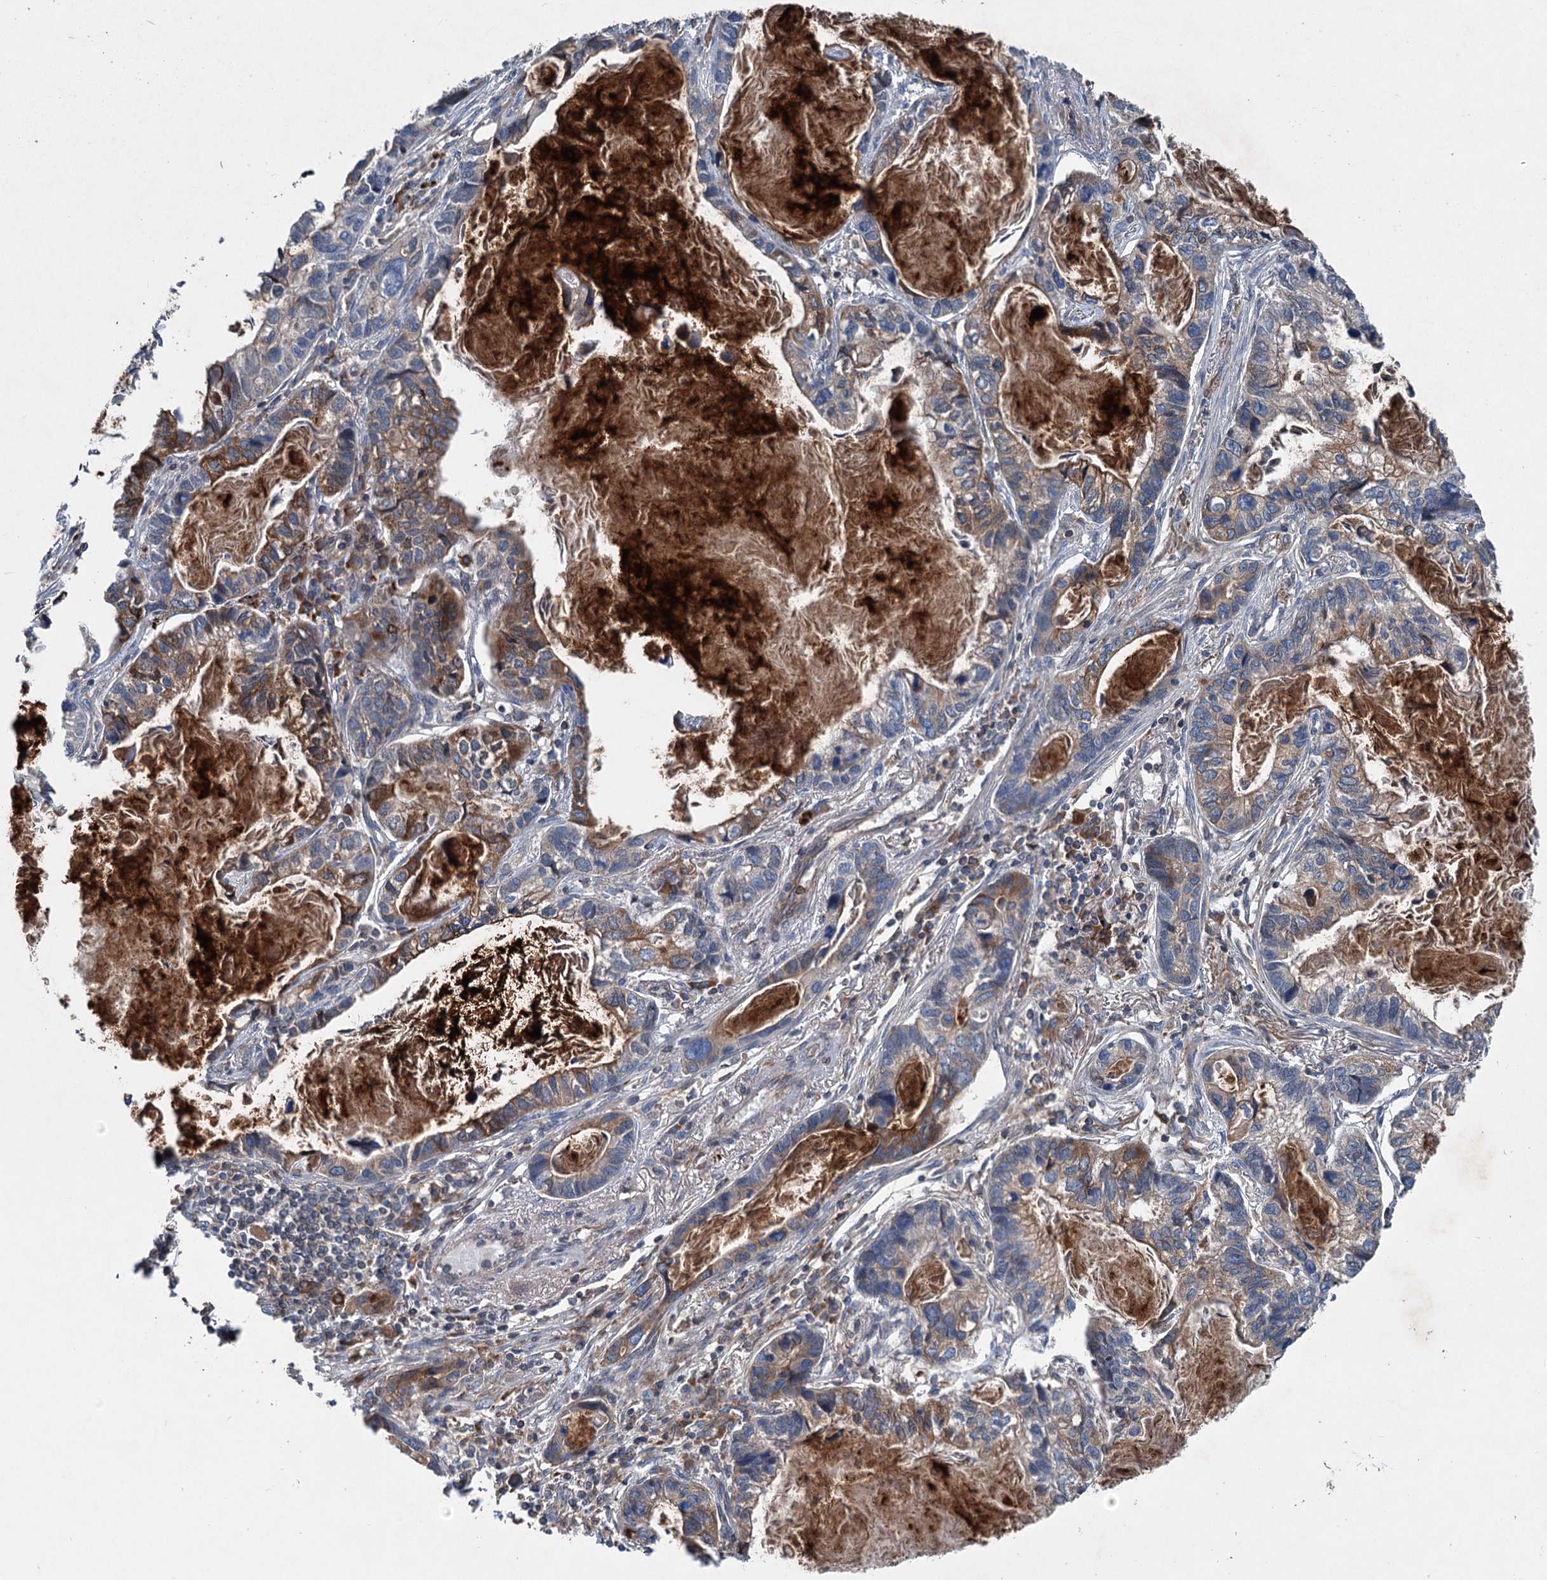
{"staining": {"intensity": "moderate", "quantity": "<25%", "location": "cytoplasmic/membranous"}, "tissue": "lung cancer", "cell_type": "Tumor cells", "image_type": "cancer", "snomed": [{"axis": "morphology", "description": "Adenocarcinoma, NOS"}, {"axis": "topography", "description": "Lung"}], "caption": "Immunohistochemical staining of human lung cancer (adenocarcinoma) reveals low levels of moderate cytoplasmic/membranous protein expression in about <25% of tumor cells.", "gene": "TAPBPL", "patient": {"sex": "male", "age": 67}}